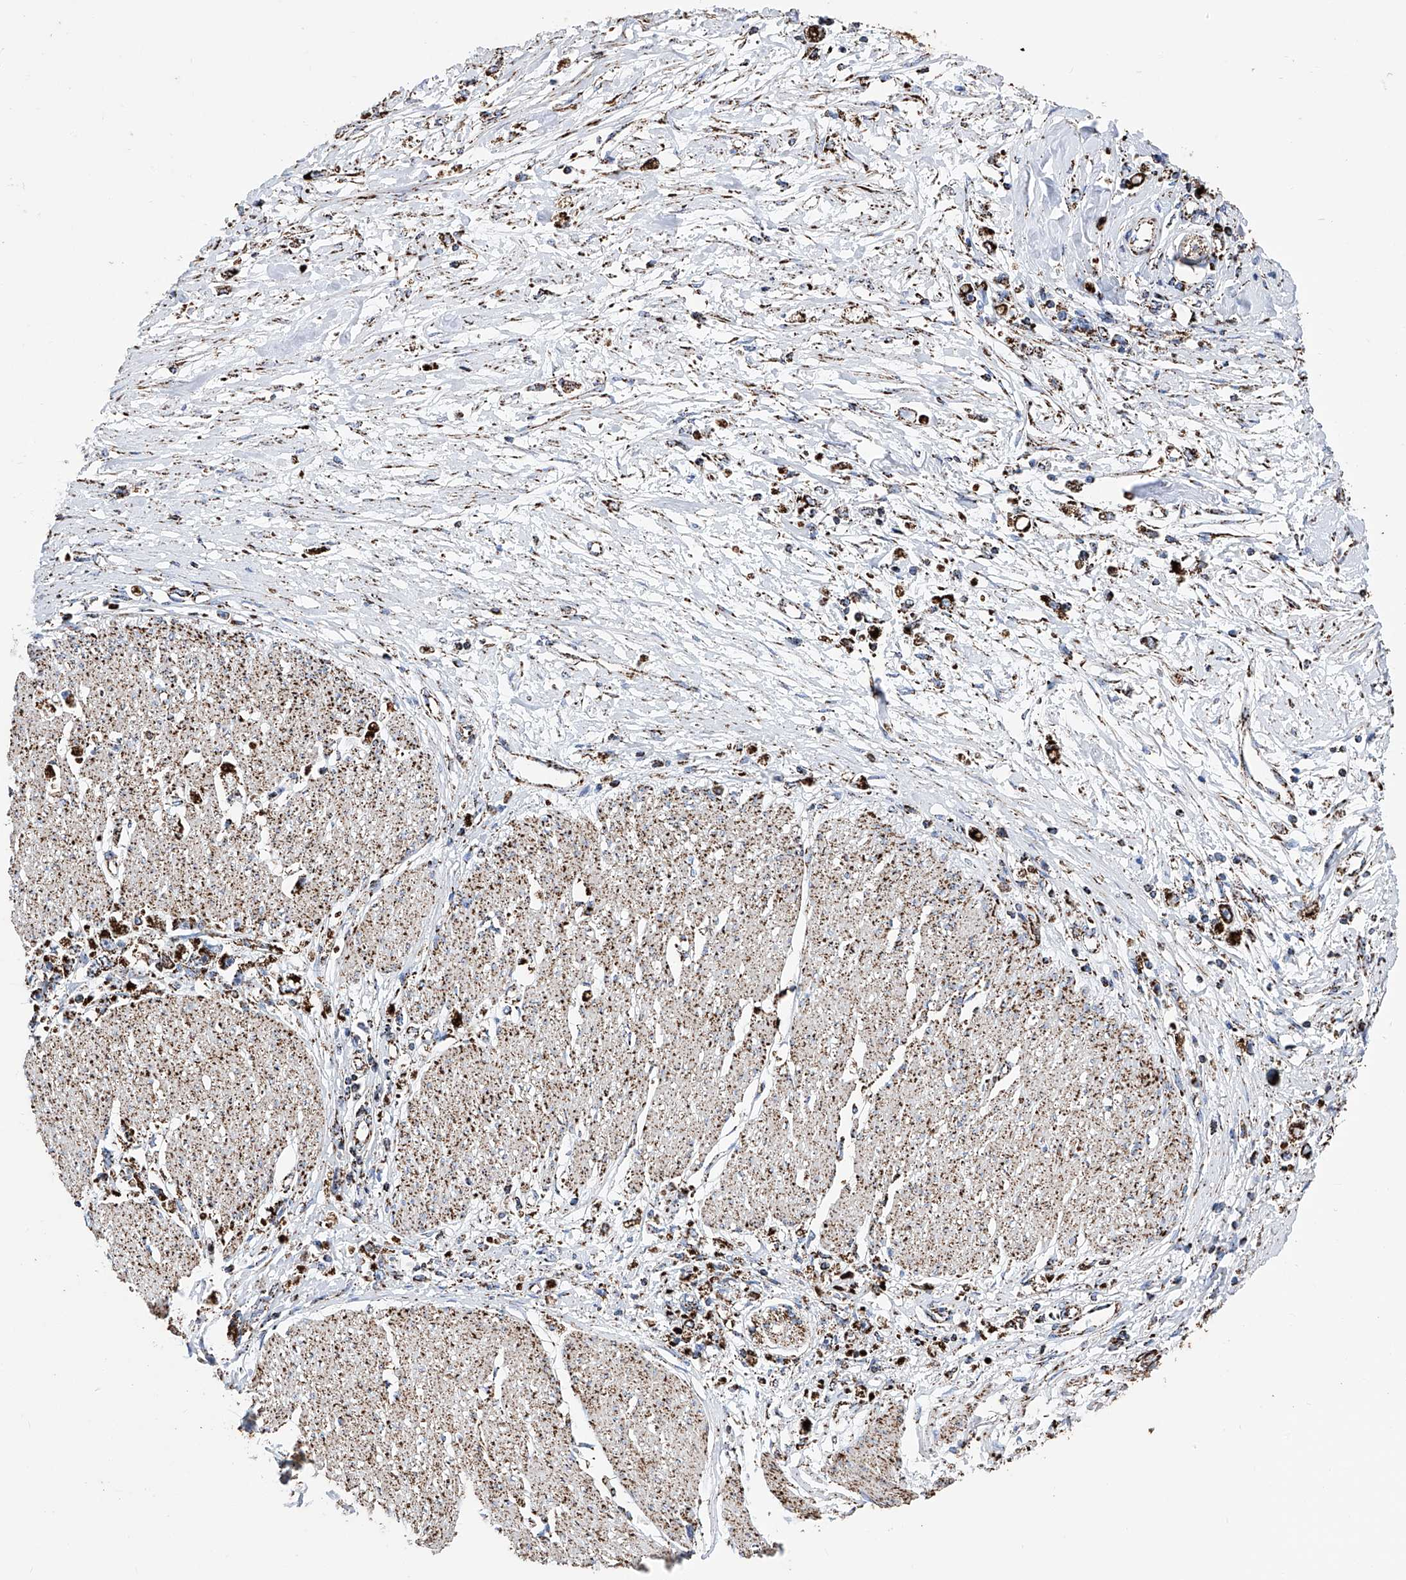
{"staining": {"intensity": "strong", "quantity": ">75%", "location": "cytoplasmic/membranous"}, "tissue": "stomach cancer", "cell_type": "Tumor cells", "image_type": "cancer", "snomed": [{"axis": "morphology", "description": "Adenocarcinoma, NOS"}, {"axis": "topography", "description": "Stomach"}], "caption": "IHC histopathology image of neoplastic tissue: adenocarcinoma (stomach) stained using IHC exhibits high levels of strong protein expression localized specifically in the cytoplasmic/membranous of tumor cells, appearing as a cytoplasmic/membranous brown color.", "gene": "ATP5PF", "patient": {"sex": "female", "age": 59}}